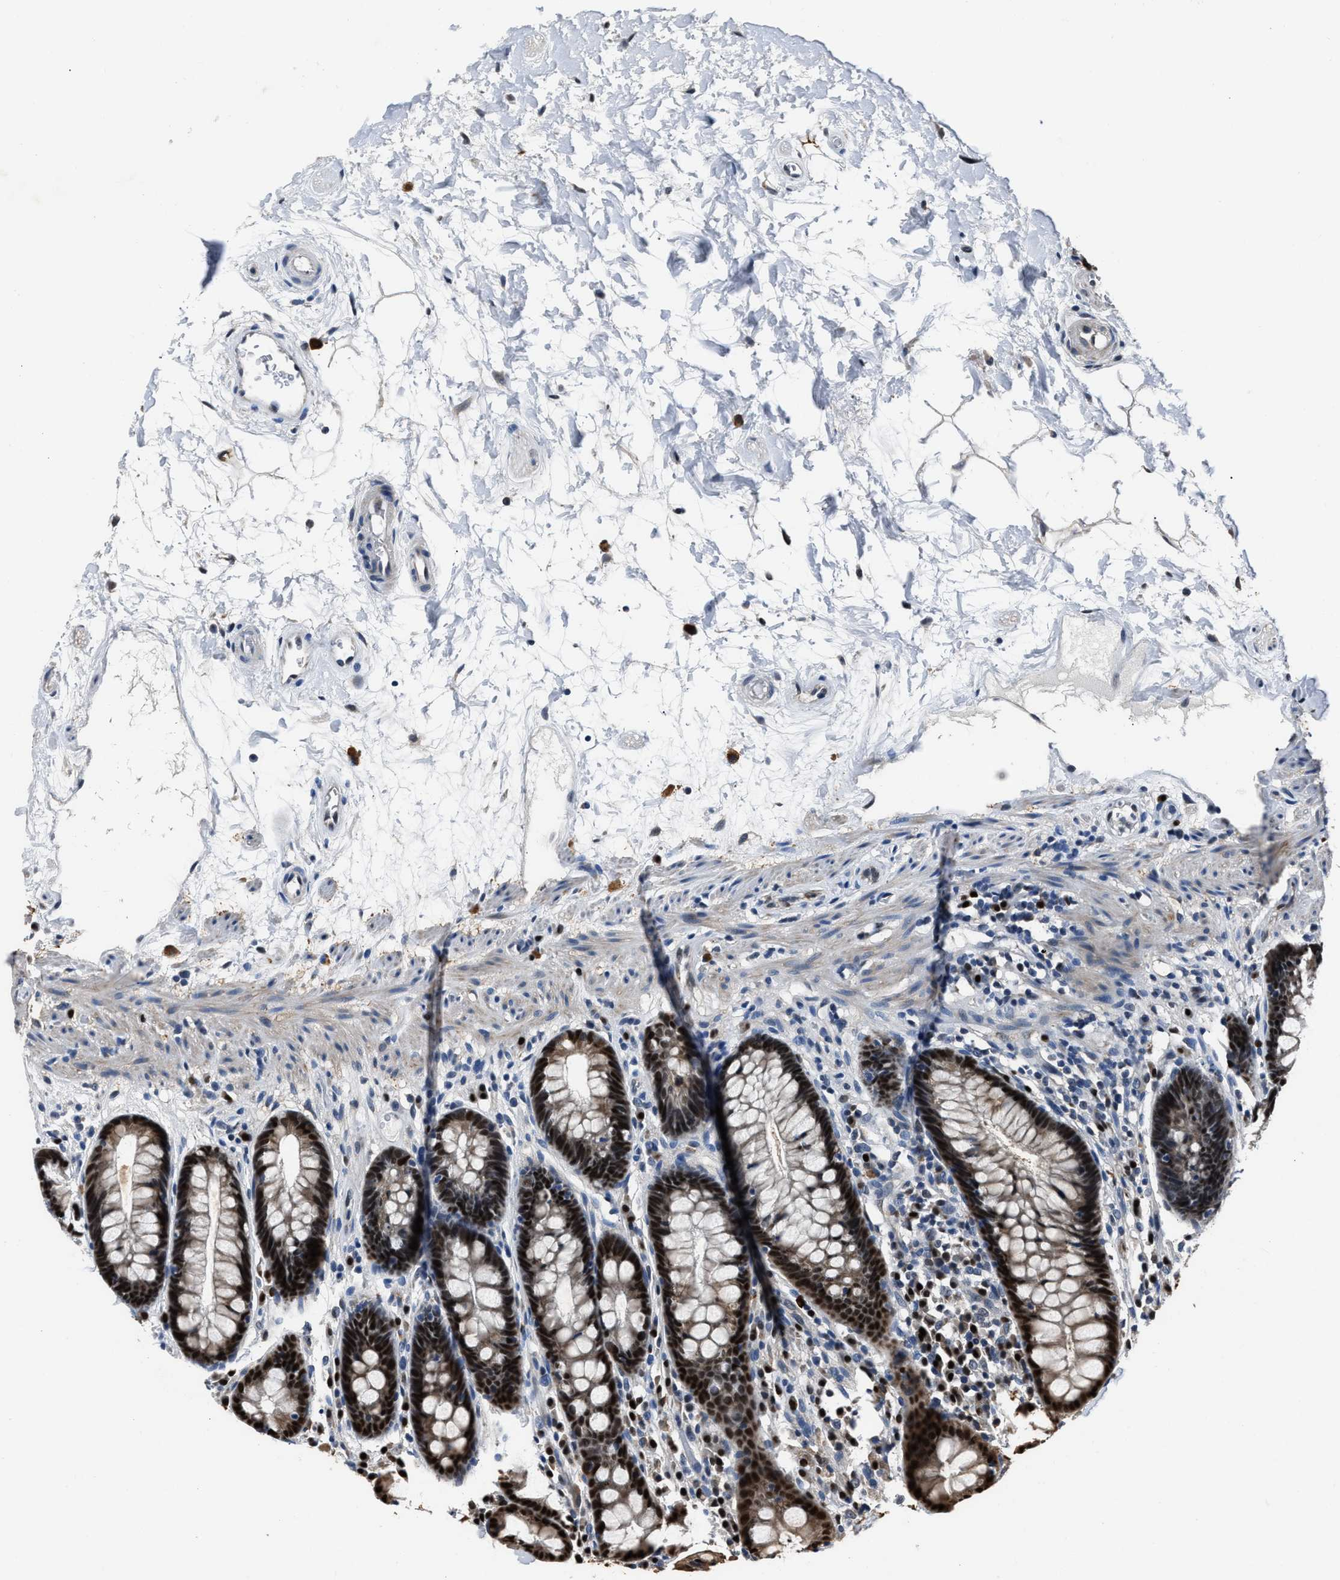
{"staining": {"intensity": "strong", "quantity": ">75%", "location": "cytoplasmic/membranous,nuclear"}, "tissue": "rectum", "cell_type": "Glandular cells", "image_type": "normal", "snomed": [{"axis": "morphology", "description": "Normal tissue, NOS"}, {"axis": "topography", "description": "Rectum"}], "caption": "DAB (3,3'-diaminobenzidine) immunohistochemical staining of benign rectum reveals strong cytoplasmic/membranous,nuclear protein staining in about >75% of glandular cells. Immunohistochemistry (ihc) stains the protein in brown and the nuclei are stained blue.", "gene": "NSUN5", "patient": {"sex": "male", "age": 64}}